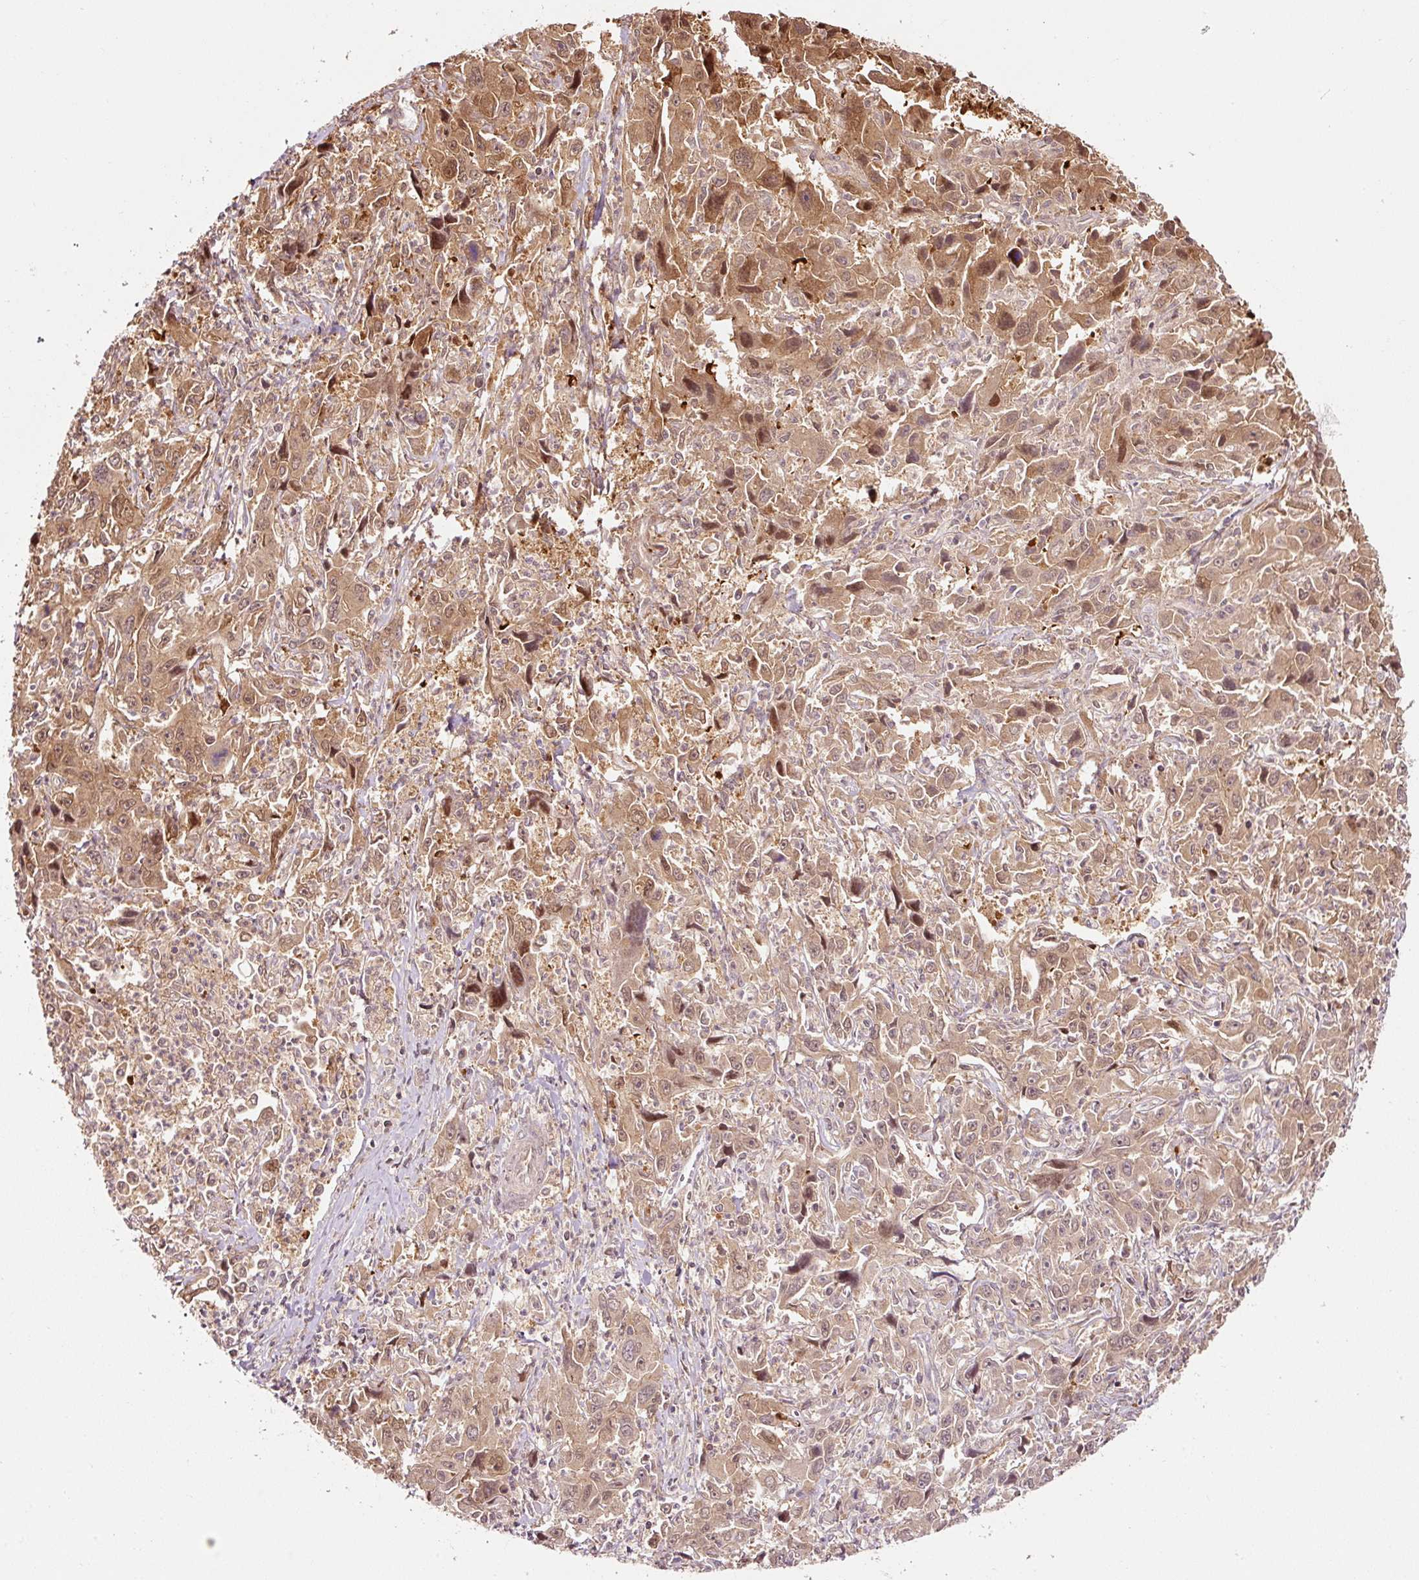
{"staining": {"intensity": "moderate", "quantity": ">75%", "location": "cytoplasmic/membranous,nuclear"}, "tissue": "liver cancer", "cell_type": "Tumor cells", "image_type": "cancer", "snomed": [{"axis": "morphology", "description": "Carcinoma, Hepatocellular, NOS"}, {"axis": "topography", "description": "Liver"}], "caption": "Liver cancer stained with a brown dye reveals moderate cytoplasmic/membranous and nuclear positive expression in about >75% of tumor cells.", "gene": "FBXL14", "patient": {"sex": "male", "age": 63}}